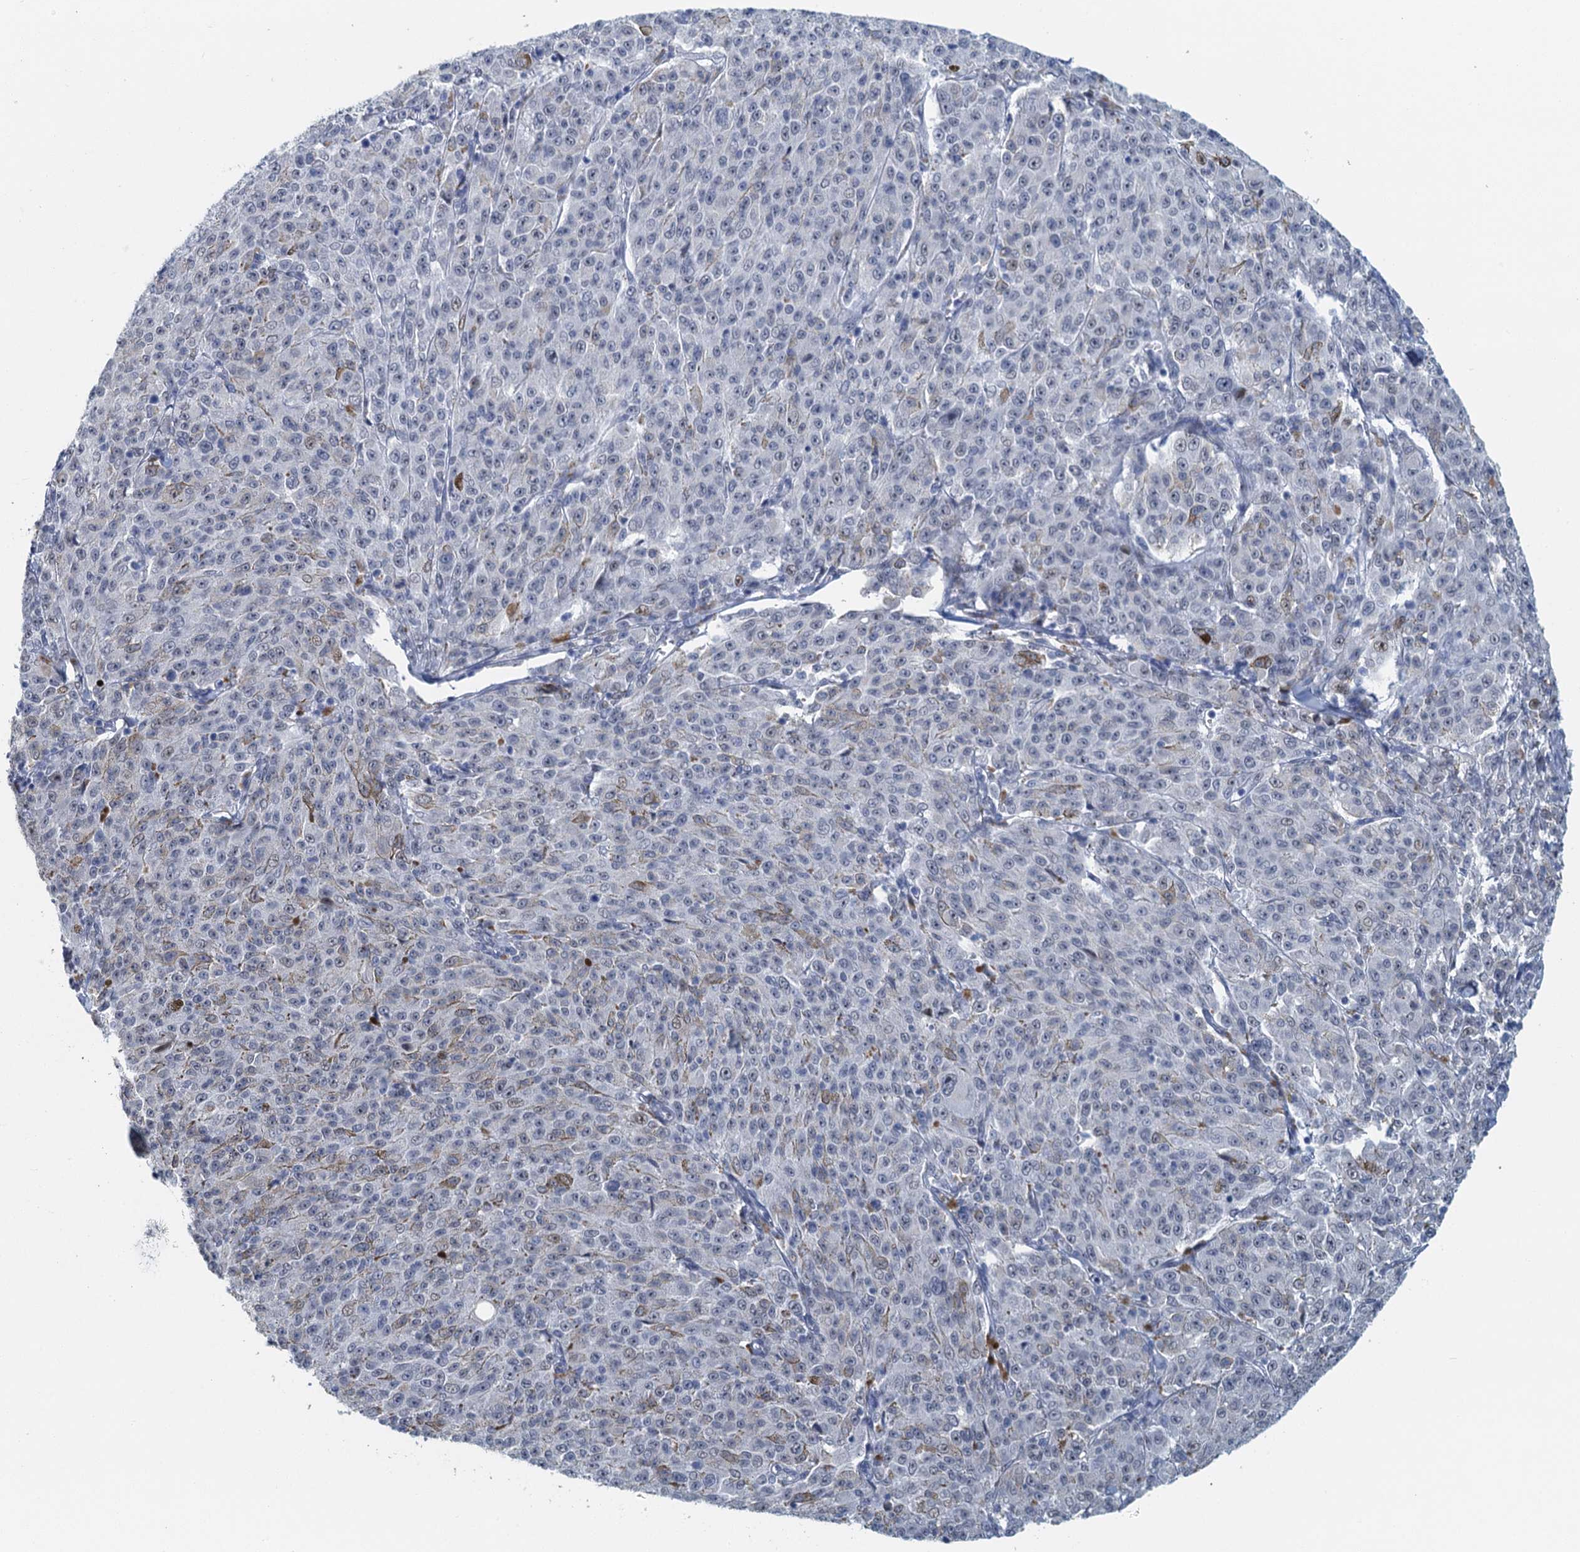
{"staining": {"intensity": "negative", "quantity": "none", "location": "none"}, "tissue": "melanoma", "cell_type": "Tumor cells", "image_type": "cancer", "snomed": [{"axis": "morphology", "description": "Malignant melanoma, NOS"}, {"axis": "topography", "description": "Skin"}], "caption": "Malignant melanoma was stained to show a protein in brown. There is no significant staining in tumor cells.", "gene": "TTLL9", "patient": {"sex": "female", "age": 52}}